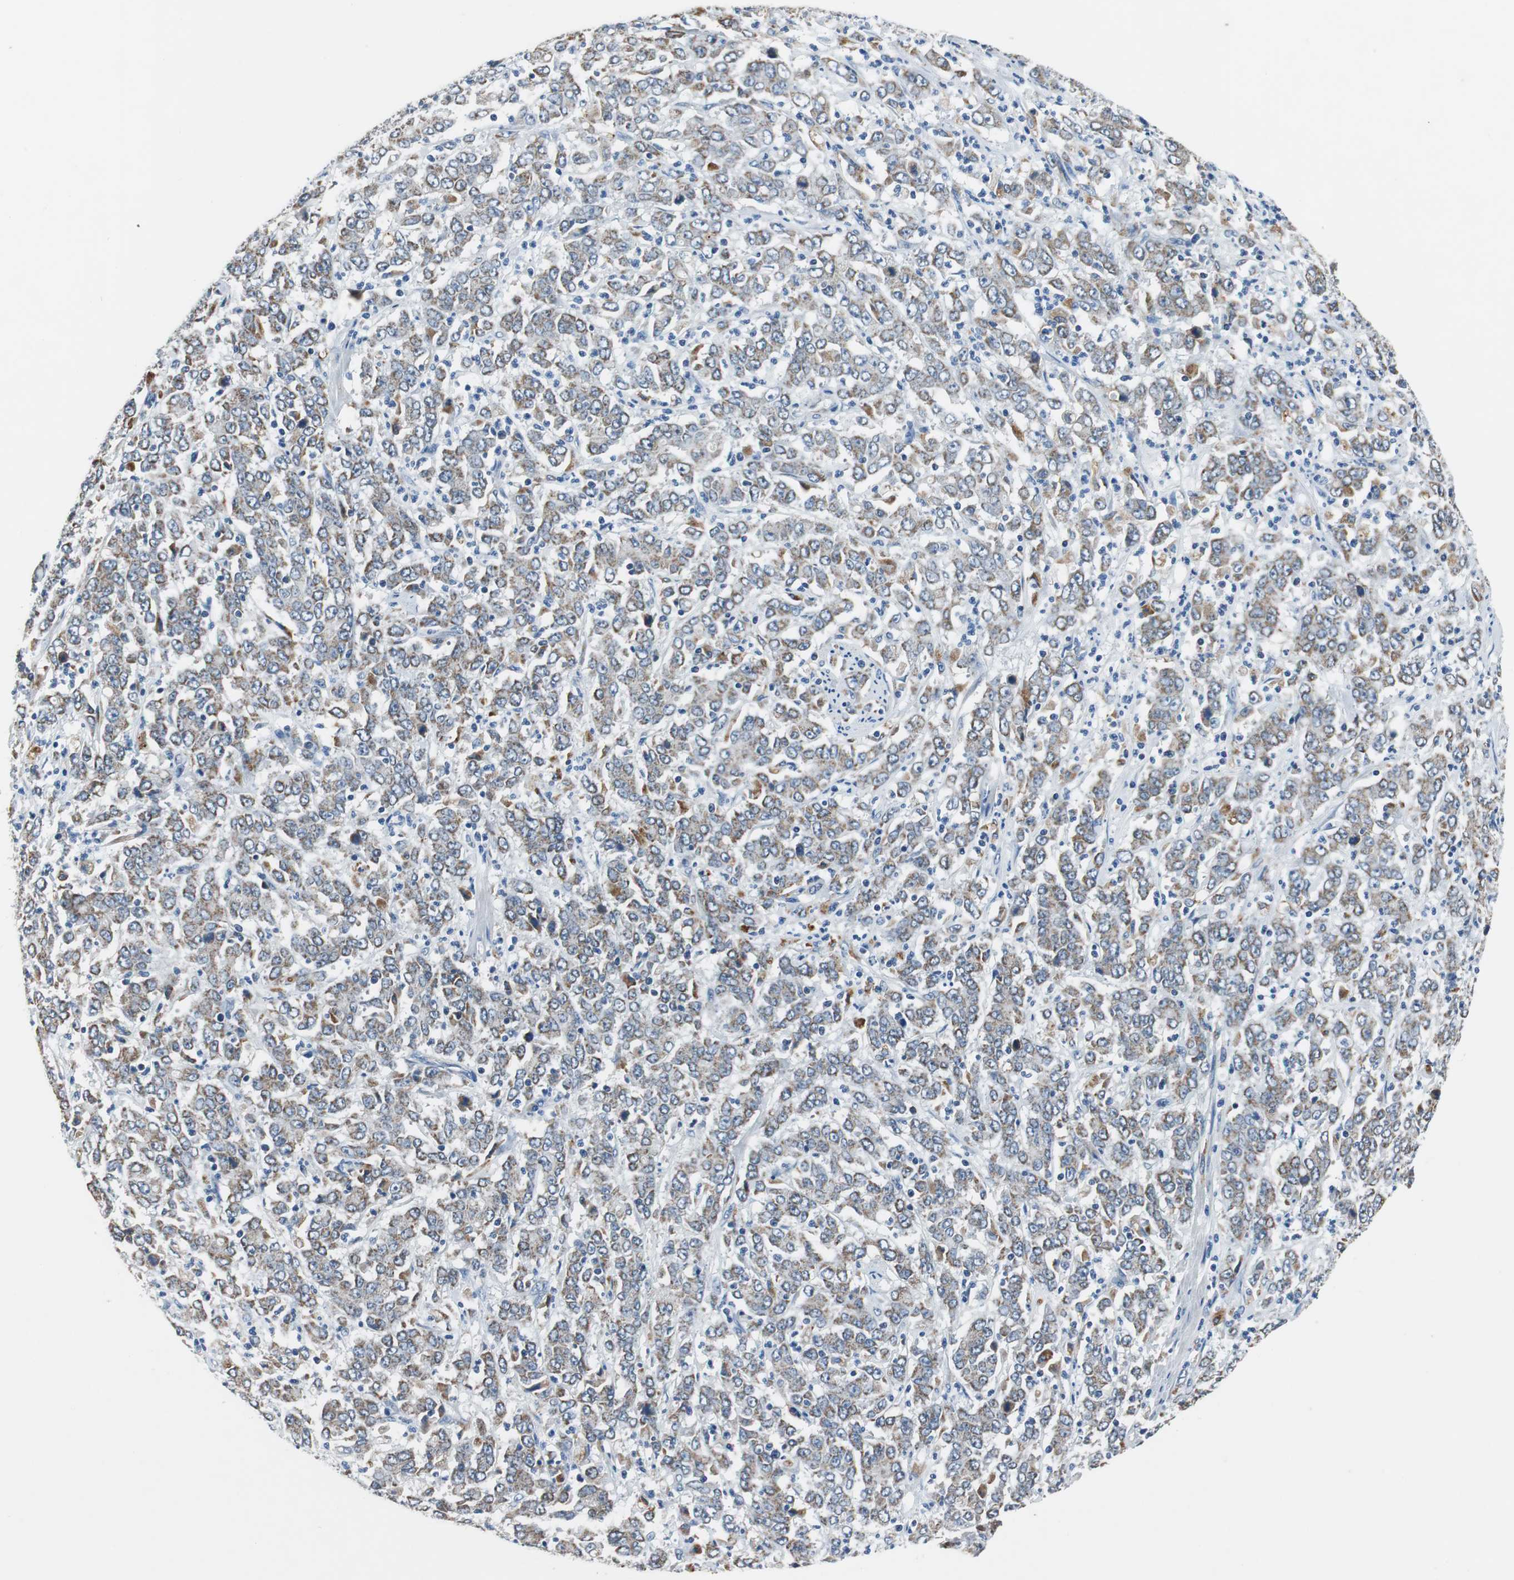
{"staining": {"intensity": "weak", "quantity": ">75%", "location": "cytoplasmic/membranous"}, "tissue": "stomach cancer", "cell_type": "Tumor cells", "image_type": "cancer", "snomed": [{"axis": "morphology", "description": "Adenocarcinoma, NOS"}, {"axis": "topography", "description": "Stomach, lower"}], "caption": "Protein analysis of stomach cancer tissue exhibits weak cytoplasmic/membranous staining in about >75% of tumor cells. (Stains: DAB (3,3'-diaminobenzidine) in brown, nuclei in blue, Microscopy: brightfield microscopy at high magnification).", "gene": "NLGN1", "patient": {"sex": "female", "age": 71}}